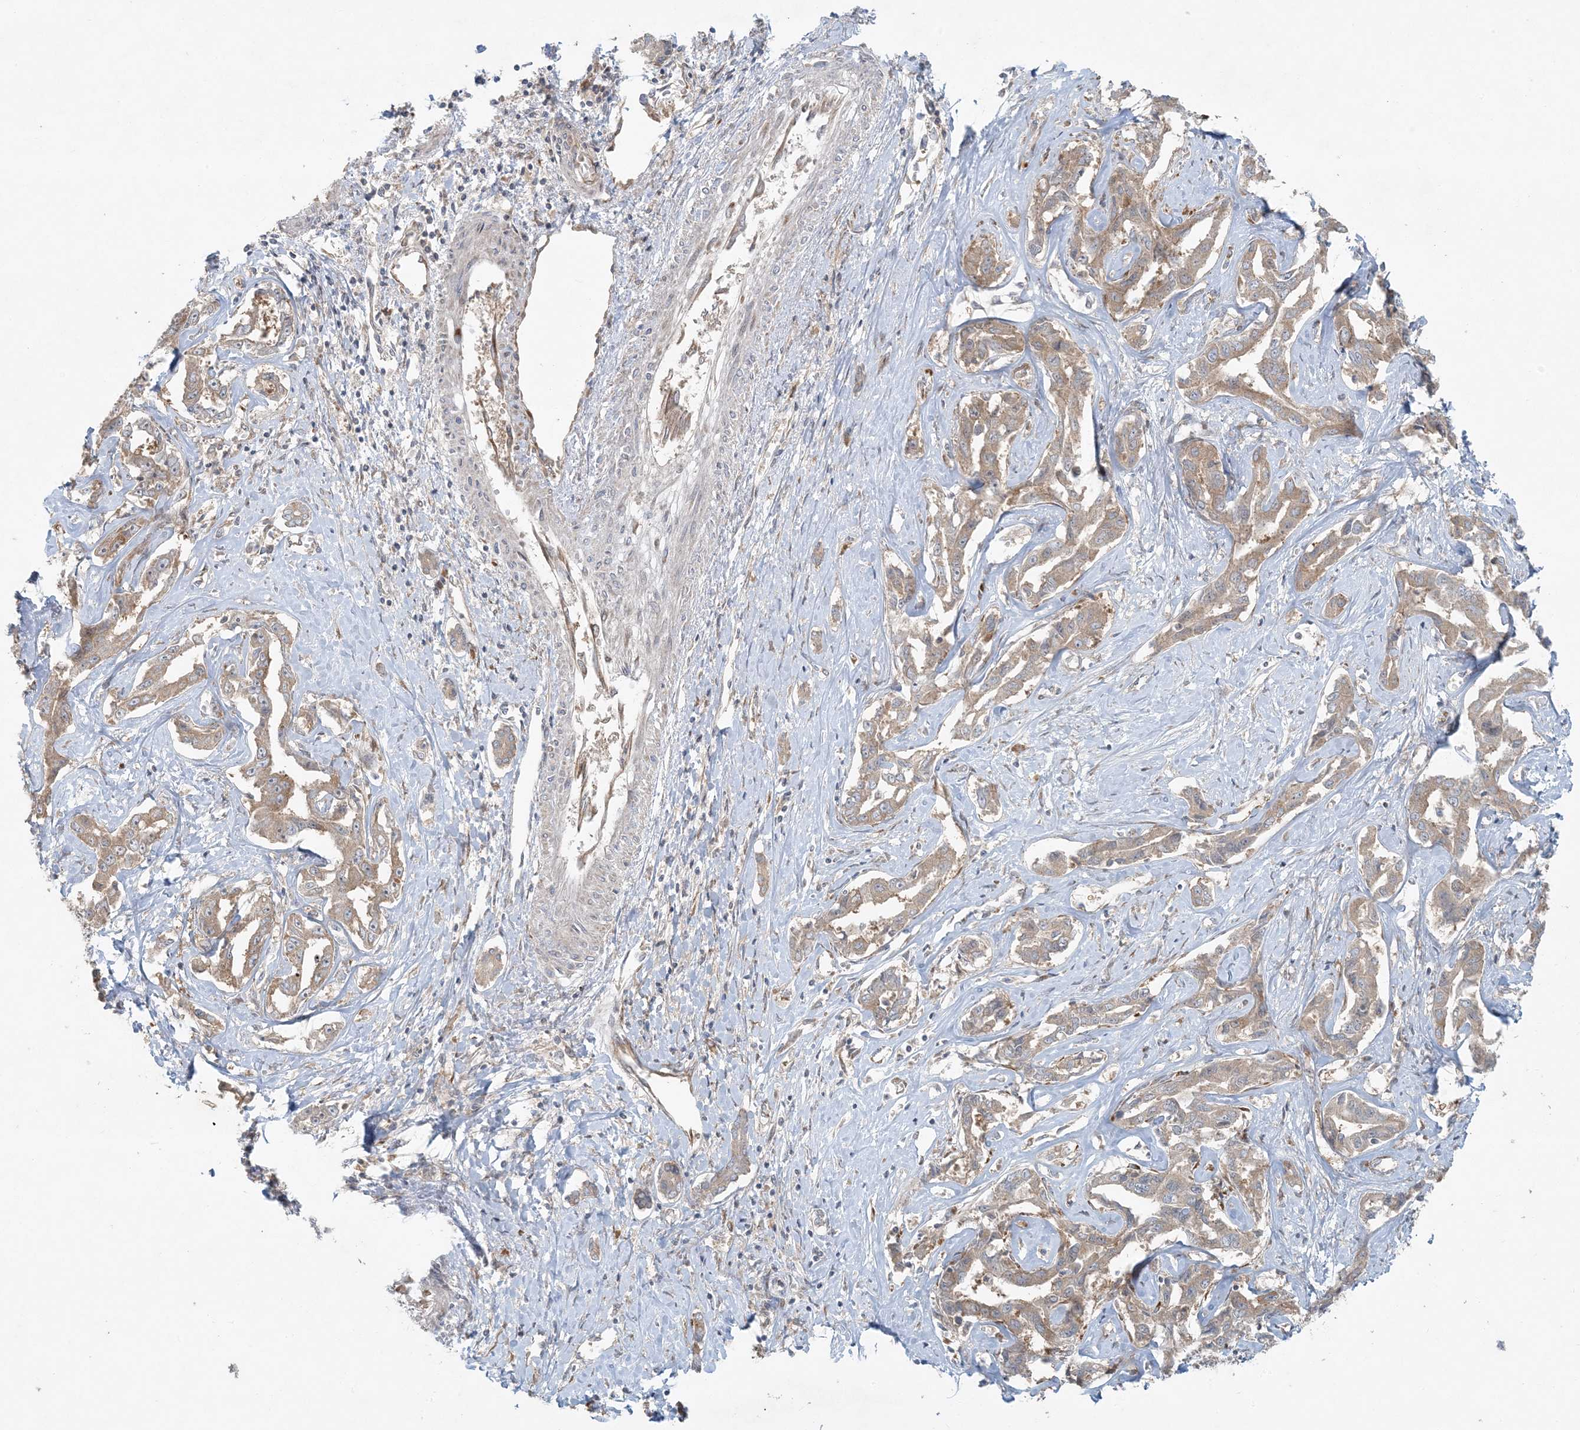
{"staining": {"intensity": "weak", "quantity": ">75%", "location": "cytoplasmic/membranous"}, "tissue": "liver cancer", "cell_type": "Tumor cells", "image_type": "cancer", "snomed": [{"axis": "morphology", "description": "Cholangiocarcinoma"}, {"axis": "topography", "description": "Liver"}], "caption": "Liver cholangiocarcinoma stained for a protein (brown) shows weak cytoplasmic/membranous positive staining in about >75% of tumor cells.", "gene": "ZNF263", "patient": {"sex": "male", "age": 59}}